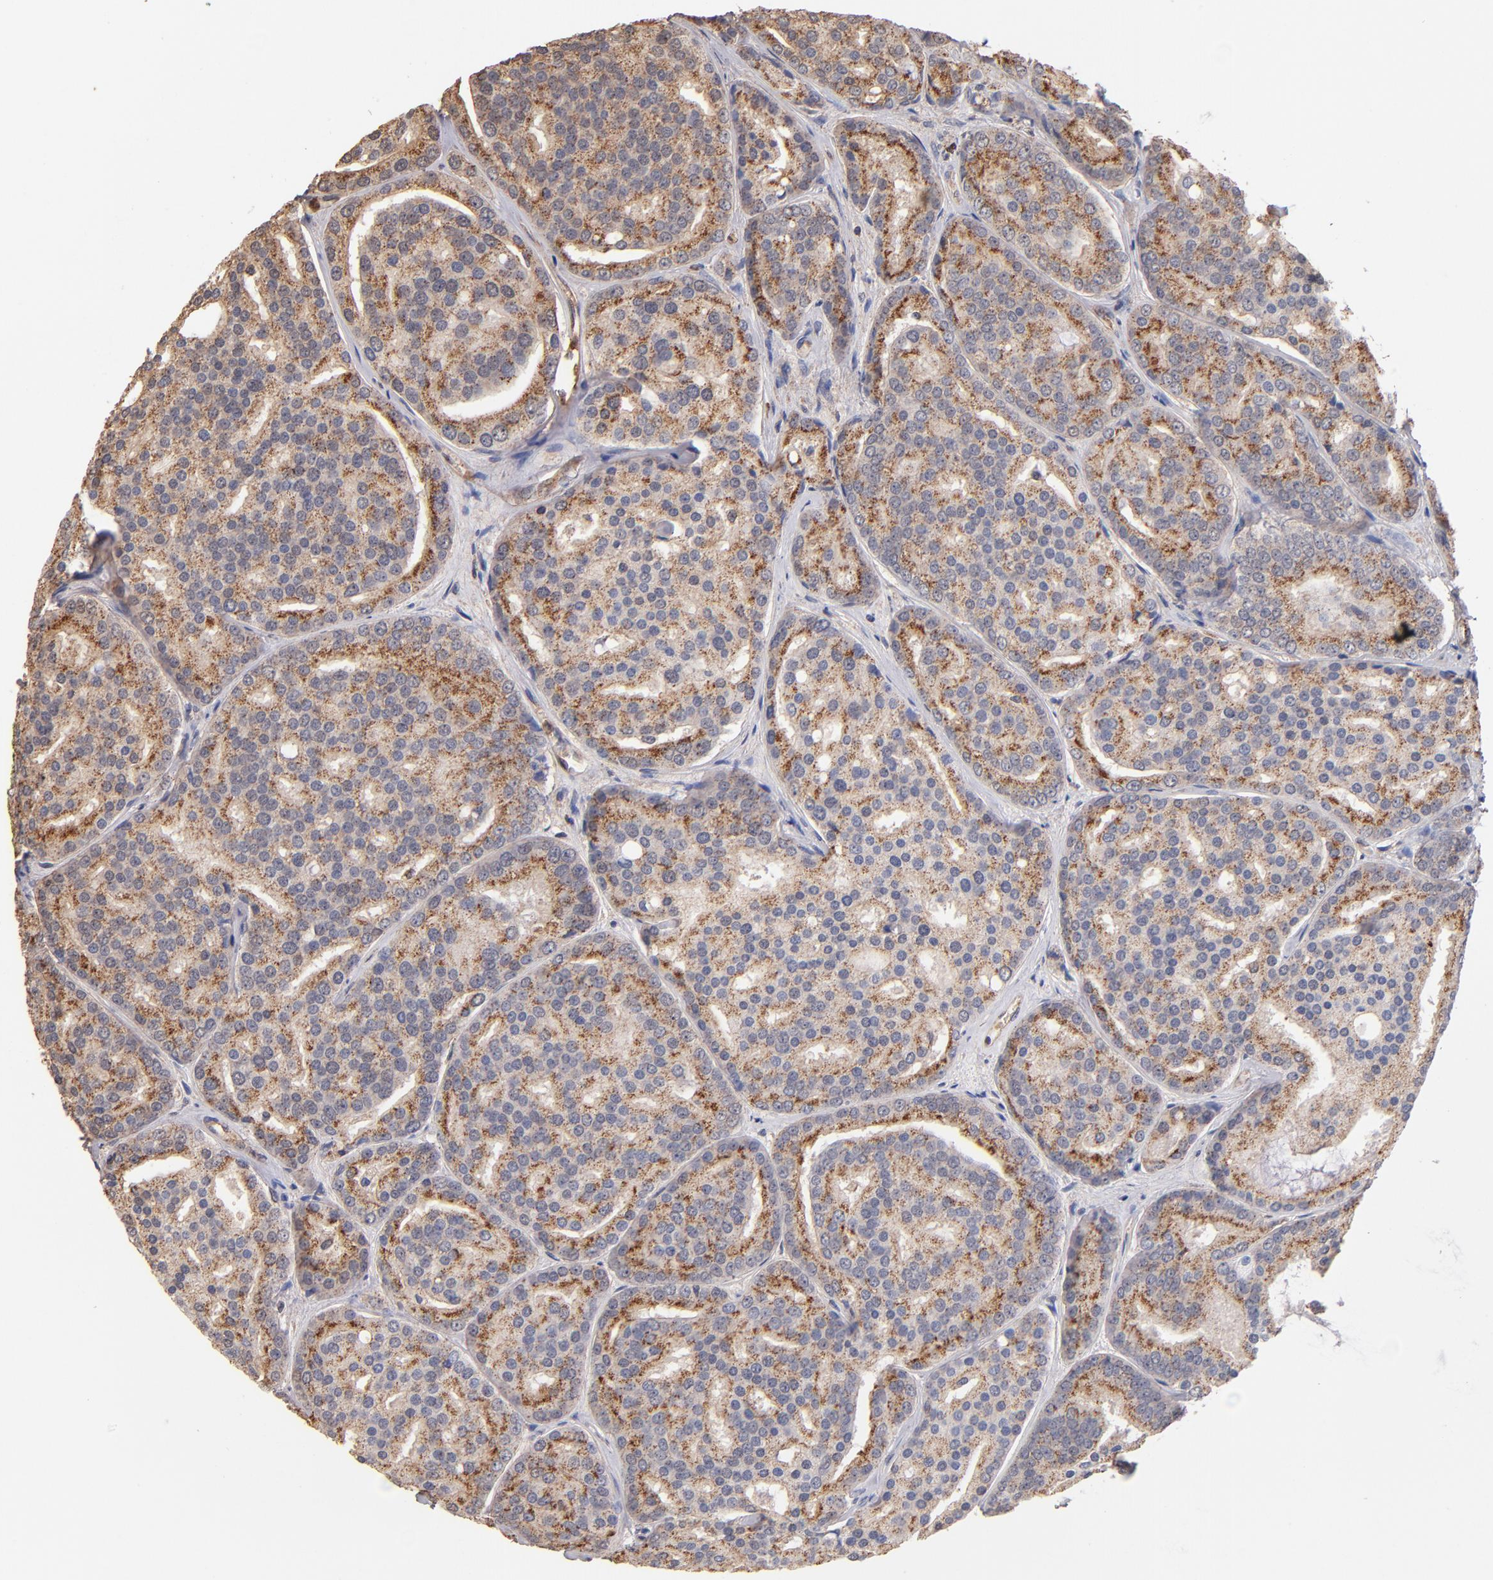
{"staining": {"intensity": "moderate", "quantity": ">75%", "location": "cytoplasmic/membranous"}, "tissue": "prostate cancer", "cell_type": "Tumor cells", "image_type": "cancer", "snomed": [{"axis": "morphology", "description": "Adenocarcinoma, High grade"}, {"axis": "topography", "description": "Prostate"}], "caption": "Immunohistochemistry histopathology image of neoplastic tissue: prostate high-grade adenocarcinoma stained using immunohistochemistry (IHC) reveals medium levels of moderate protein expression localized specifically in the cytoplasmic/membranous of tumor cells, appearing as a cytoplasmic/membranous brown color.", "gene": "RO60", "patient": {"sex": "male", "age": 64}}